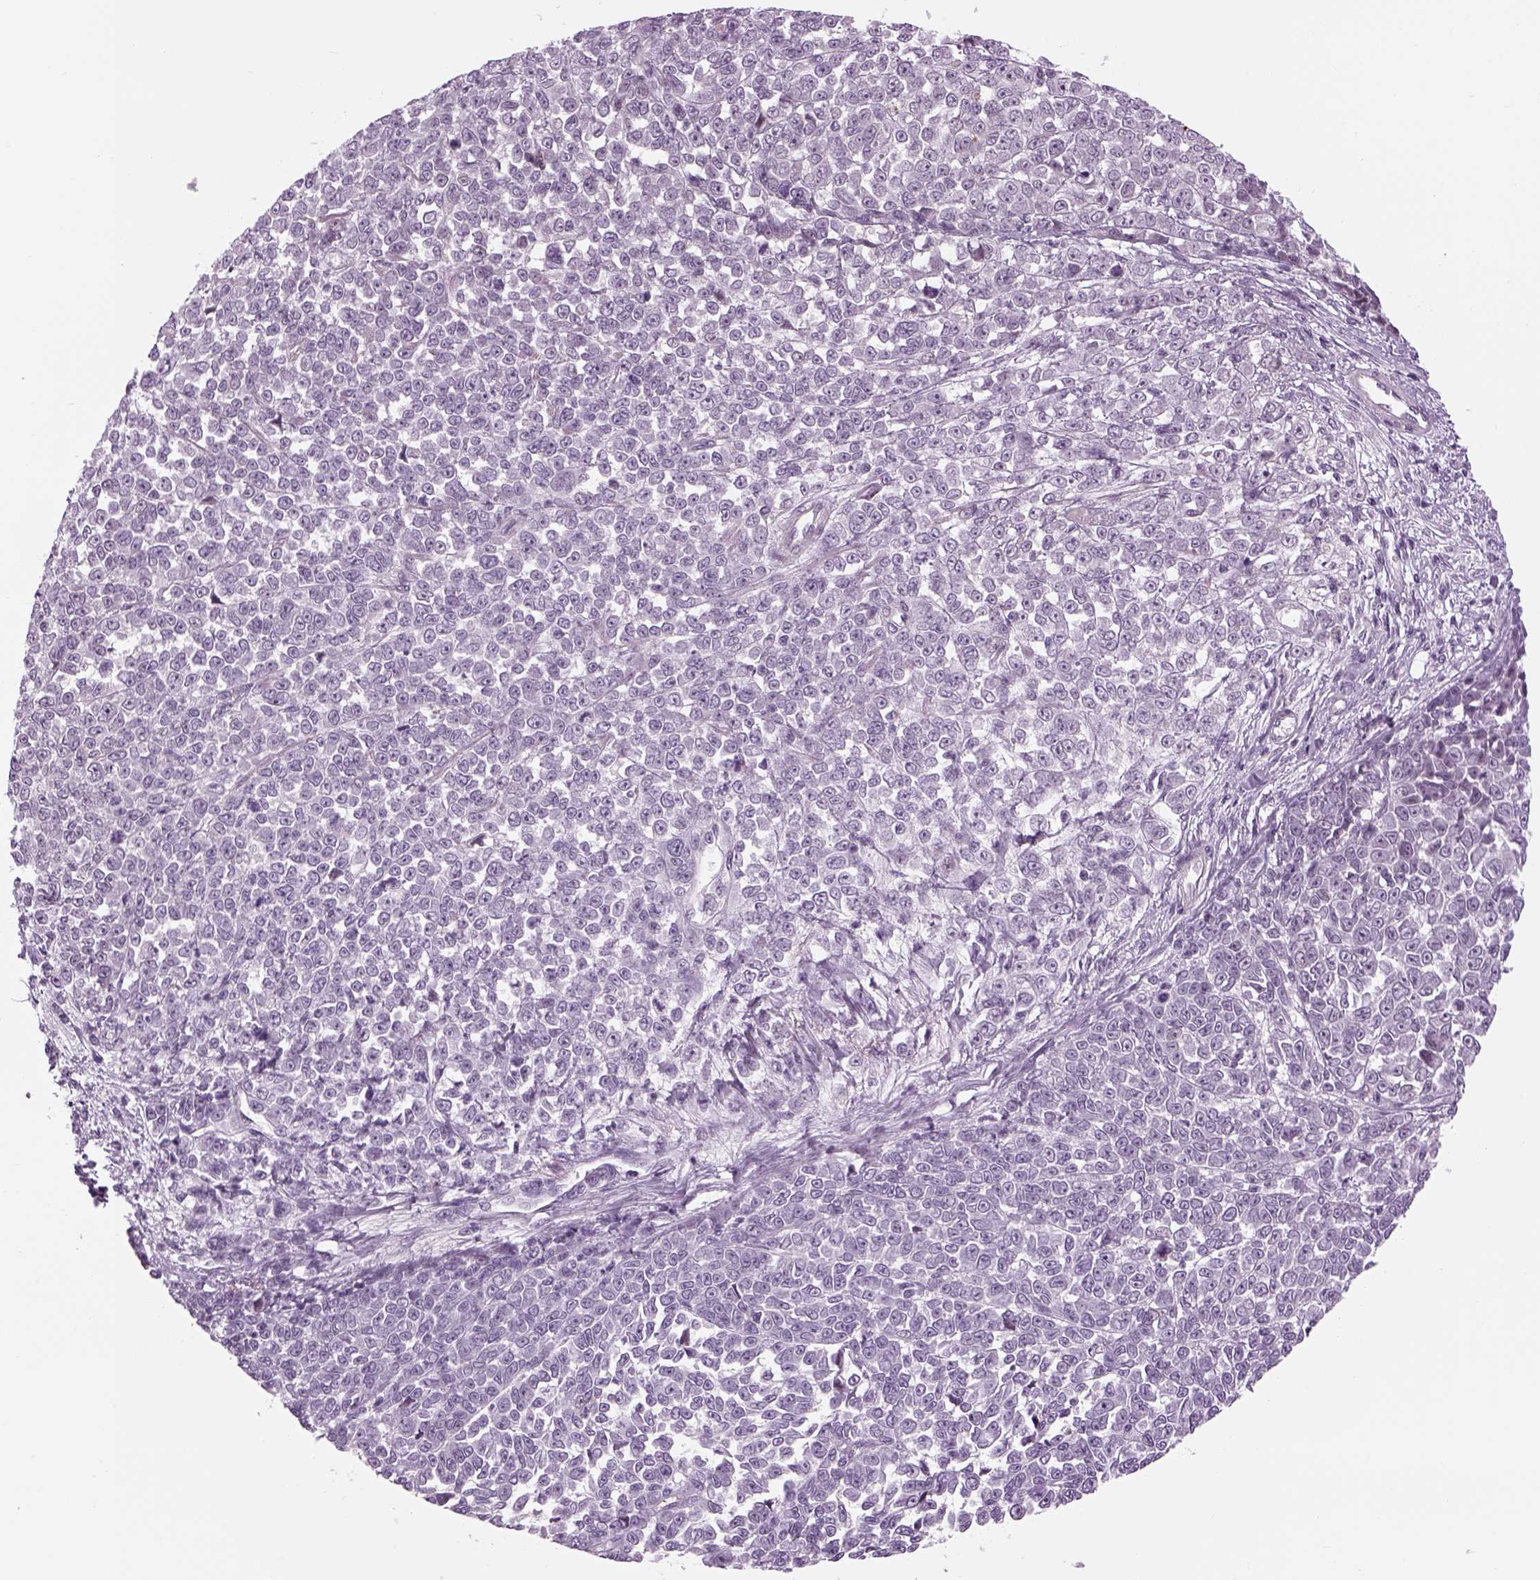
{"staining": {"intensity": "negative", "quantity": "none", "location": "none"}, "tissue": "melanoma", "cell_type": "Tumor cells", "image_type": "cancer", "snomed": [{"axis": "morphology", "description": "Malignant melanoma, NOS"}, {"axis": "topography", "description": "Skin"}], "caption": "Tumor cells are negative for brown protein staining in melanoma.", "gene": "LRRIQ3", "patient": {"sex": "female", "age": 95}}